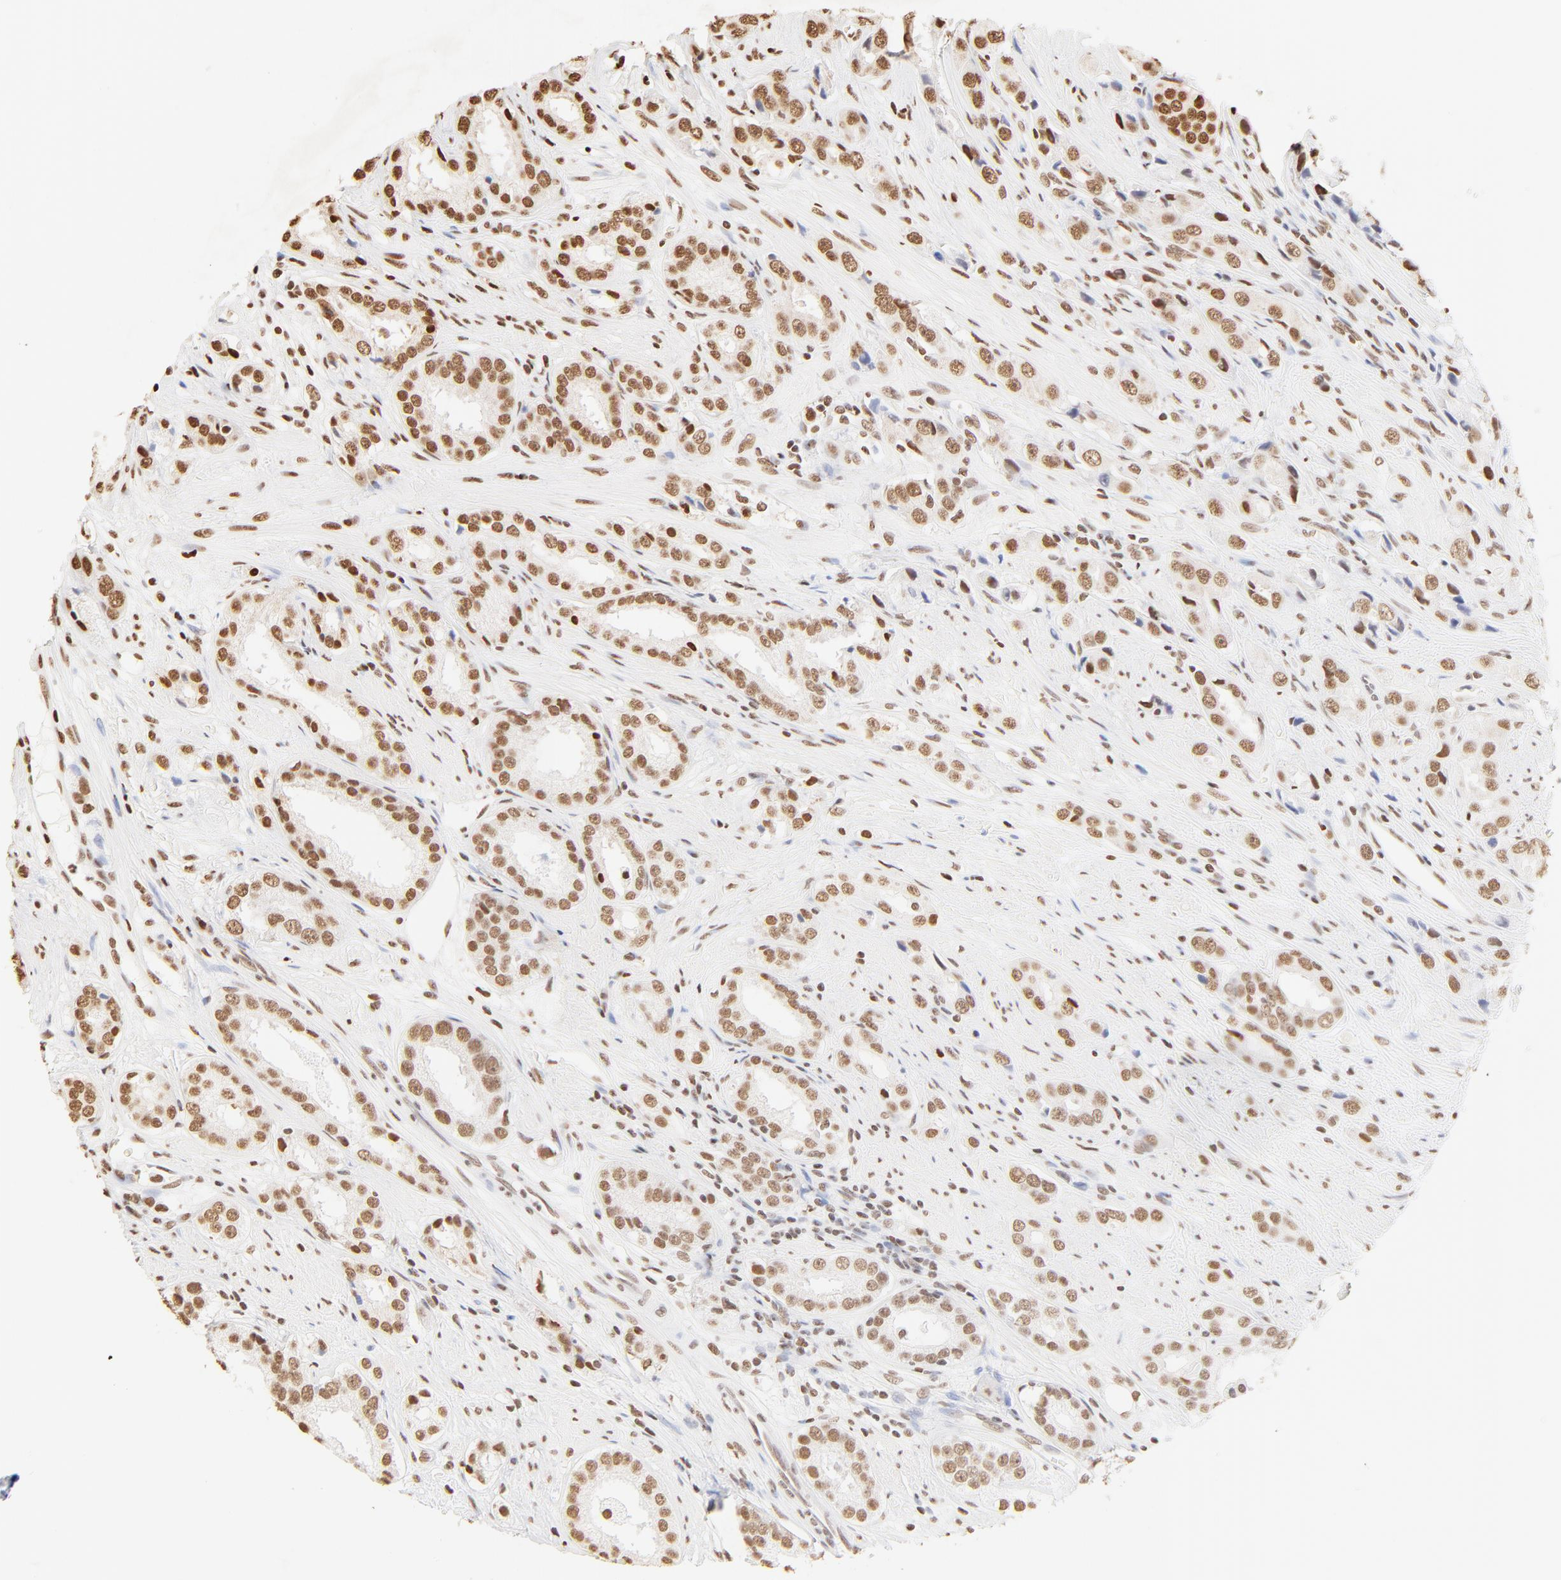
{"staining": {"intensity": "moderate", "quantity": ">75%", "location": "nuclear"}, "tissue": "prostate cancer", "cell_type": "Tumor cells", "image_type": "cancer", "snomed": [{"axis": "morphology", "description": "Adenocarcinoma, Medium grade"}, {"axis": "topography", "description": "Prostate"}], "caption": "This is an image of immunohistochemistry (IHC) staining of prostate cancer (adenocarcinoma (medium-grade)), which shows moderate staining in the nuclear of tumor cells.", "gene": "ZNF540", "patient": {"sex": "male", "age": 53}}